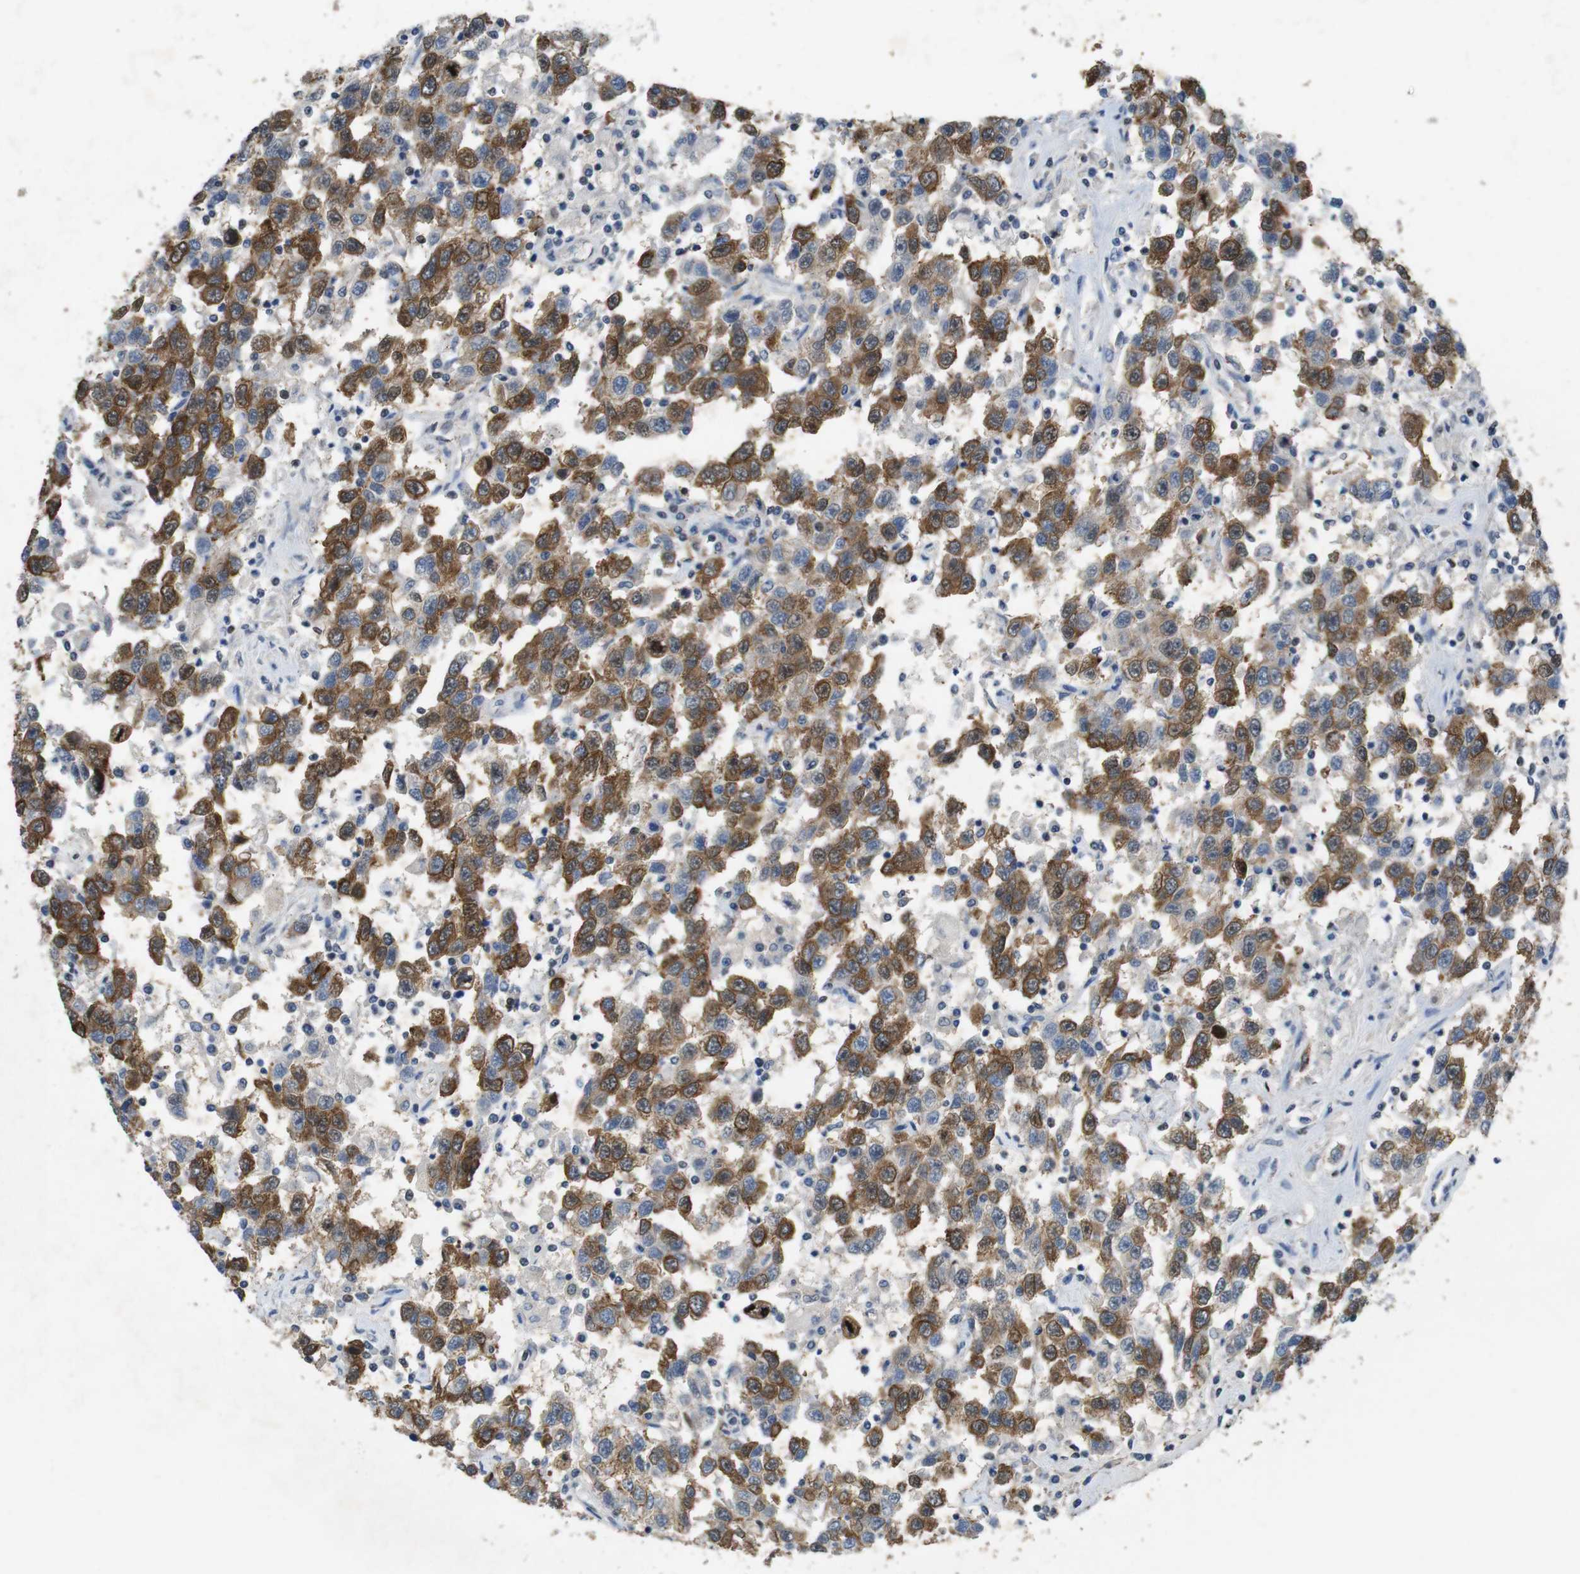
{"staining": {"intensity": "moderate", "quantity": "25%-75%", "location": "cytoplasmic/membranous"}, "tissue": "testis cancer", "cell_type": "Tumor cells", "image_type": "cancer", "snomed": [{"axis": "morphology", "description": "Seminoma, NOS"}, {"axis": "topography", "description": "Testis"}], "caption": "Testis cancer stained for a protein shows moderate cytoplasmic/membranous positivity in tumor cells. Immunohistochemistry (ihc) stains the protein in brown and the nuclei are stained blue.", "gene": "TJP3", "patient": {"sex": "male", "age": 41}}